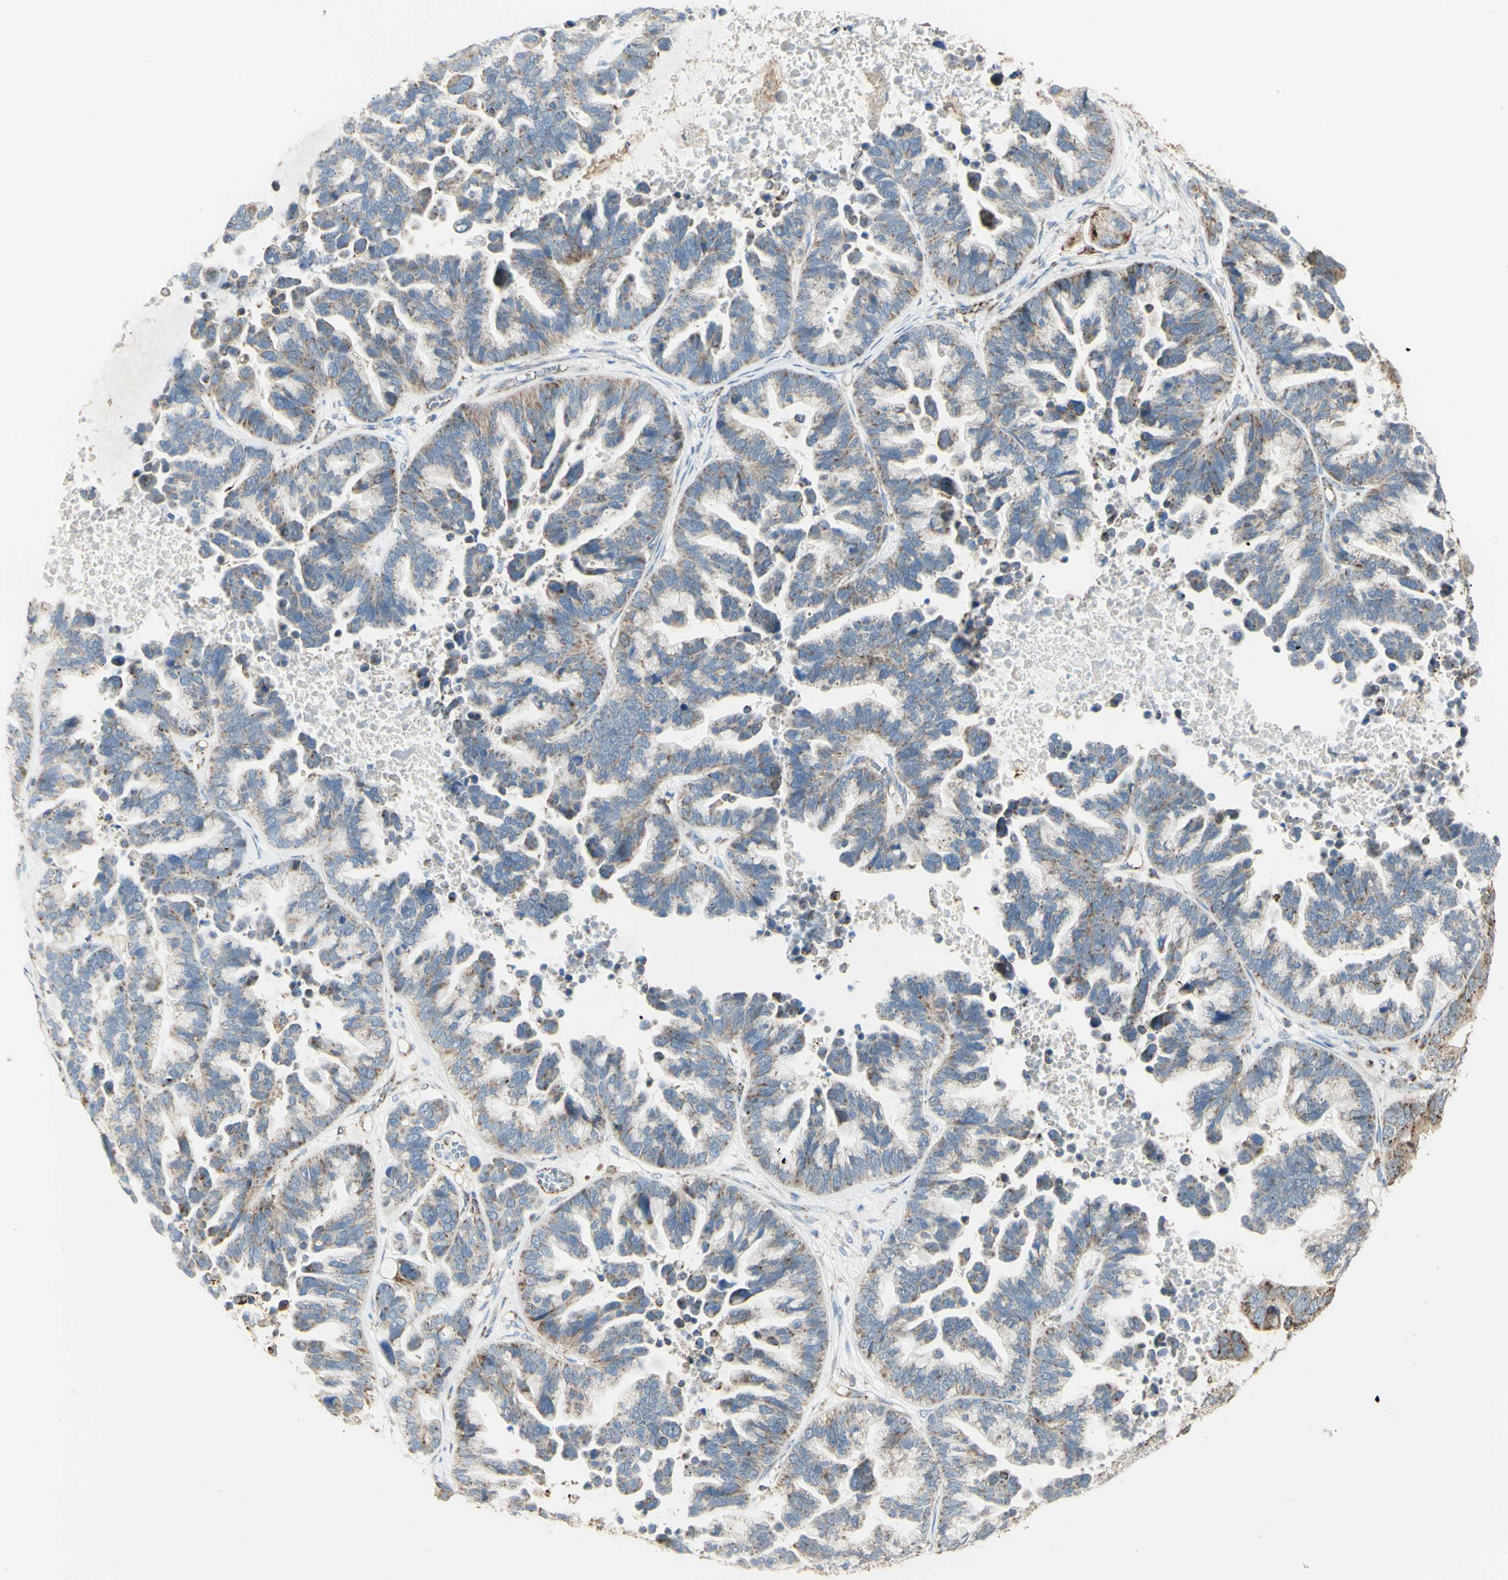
{"staining": {"intensity": "moderate", "quantity": "25%-75%", "location": "cytoplasmic/membranous"}, "tissue": "ovarian cancer", "cell_type": "Tumor cells", "image_type": "cancer", "snomed": [{"axis": "morphology", "description": "Cystadenocarcinoma, serous, NOS"}, {"axis": "topography", "description": "Ovary"}], "caption": "This is a micrograph of IHC staining of ovarian cancer (serous cystadenocarcinoma), which shows moderate positivity in the cytoplasmic/membranous of tumor cells.", "gene": "LETM1", "patient": {"sex": "female", "age": 56}}